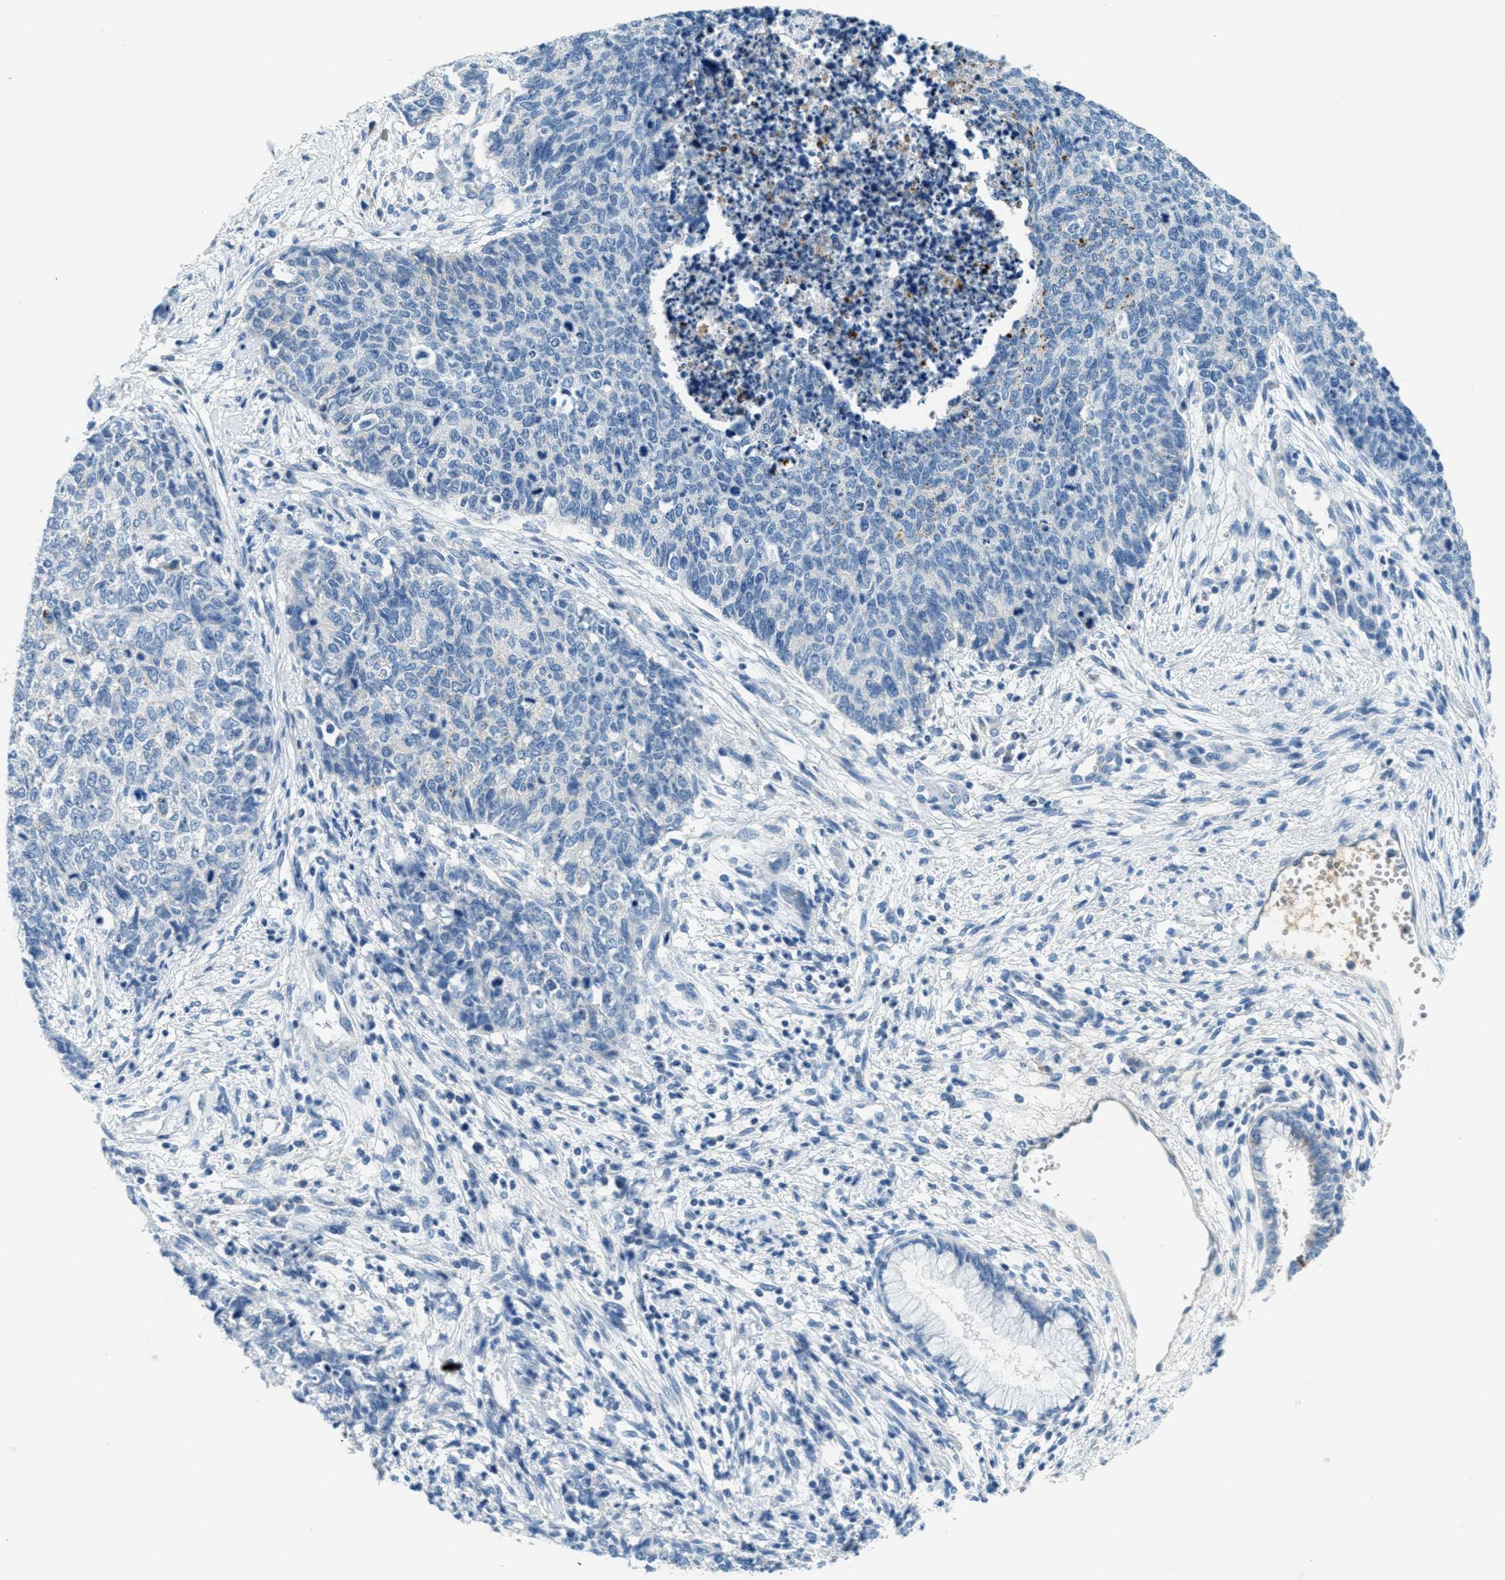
{"staining": {"intensity": "negative", "quantity": "none", "location": "none"}, "tissue": "cervical cancer", "cell_type": "Tumor cells", "image_type": "cancer", "snomed": [{"axis": "morphology", "description": "Squamous cell carcinoma, NOS"}, {"axis": "topography", "description": "Cervix"}], "caption": "This is an IHC histopathology image of human squamous cell carcinoma (cervical). There is no positivity in tumor cells.", "gene": "A2M", "patient": {"sex": "female", "age": 63}}